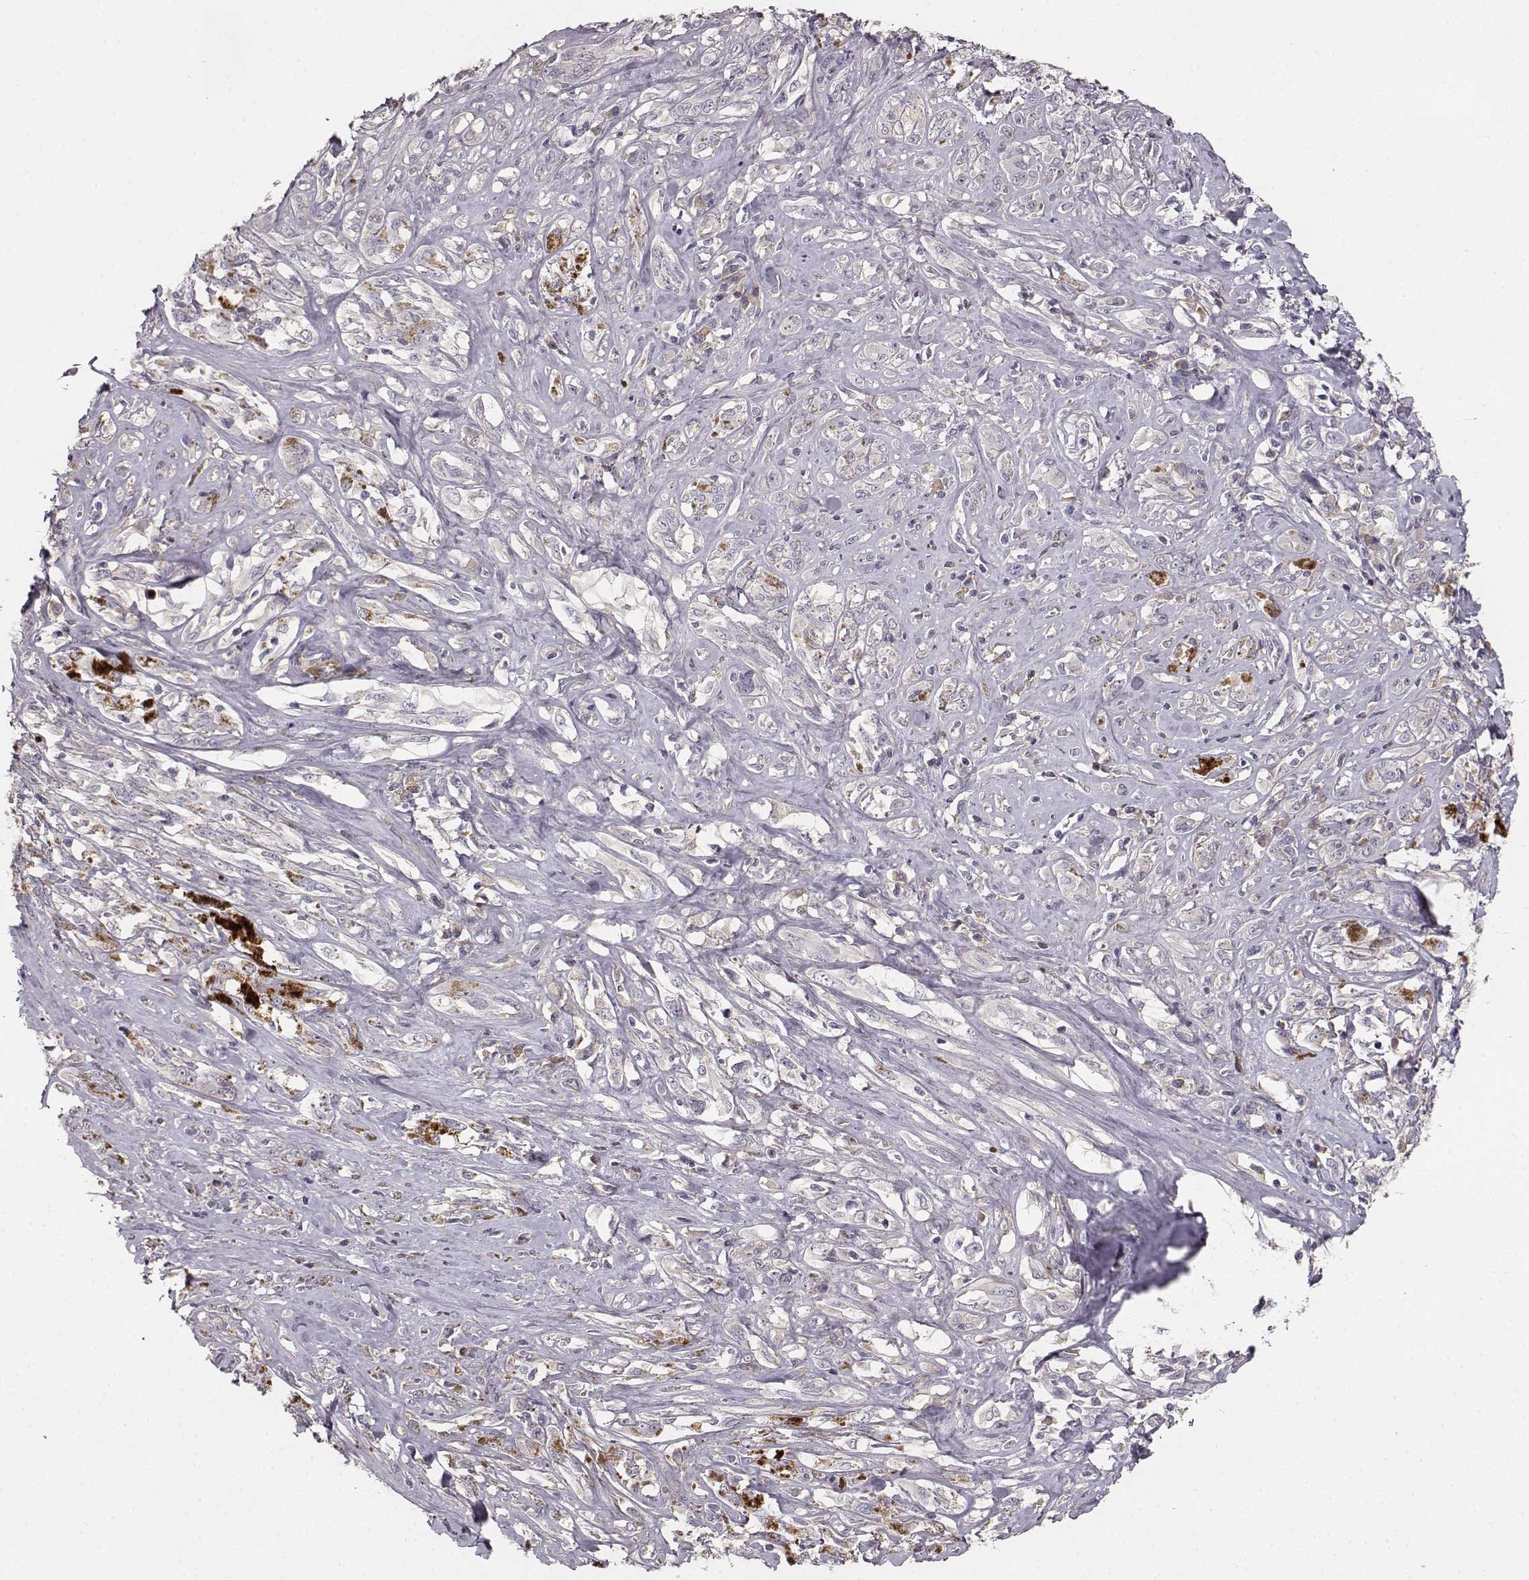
{"staining": {"intensity": "negative", "quantity": "none", "location": "none"}, "tissue": "melanoma", "cell_type": "Tumor cells", "image_type": "cancer", "snomed": [{"axis": "morphology", "description": "Malignant melanoma, NOS"}, {"axis": "topography", "description": "Skin"}], "caption": "High magnification brightfield microscopy of malignant melanoma stained with DAB (3,3'-diaminobenzidine) (brown) and counterstained with hematoxylin (blue): tumor cells show no significant expression.", "gene": "YJEFN3", "patient": {"sex": "female", "age": 91}}